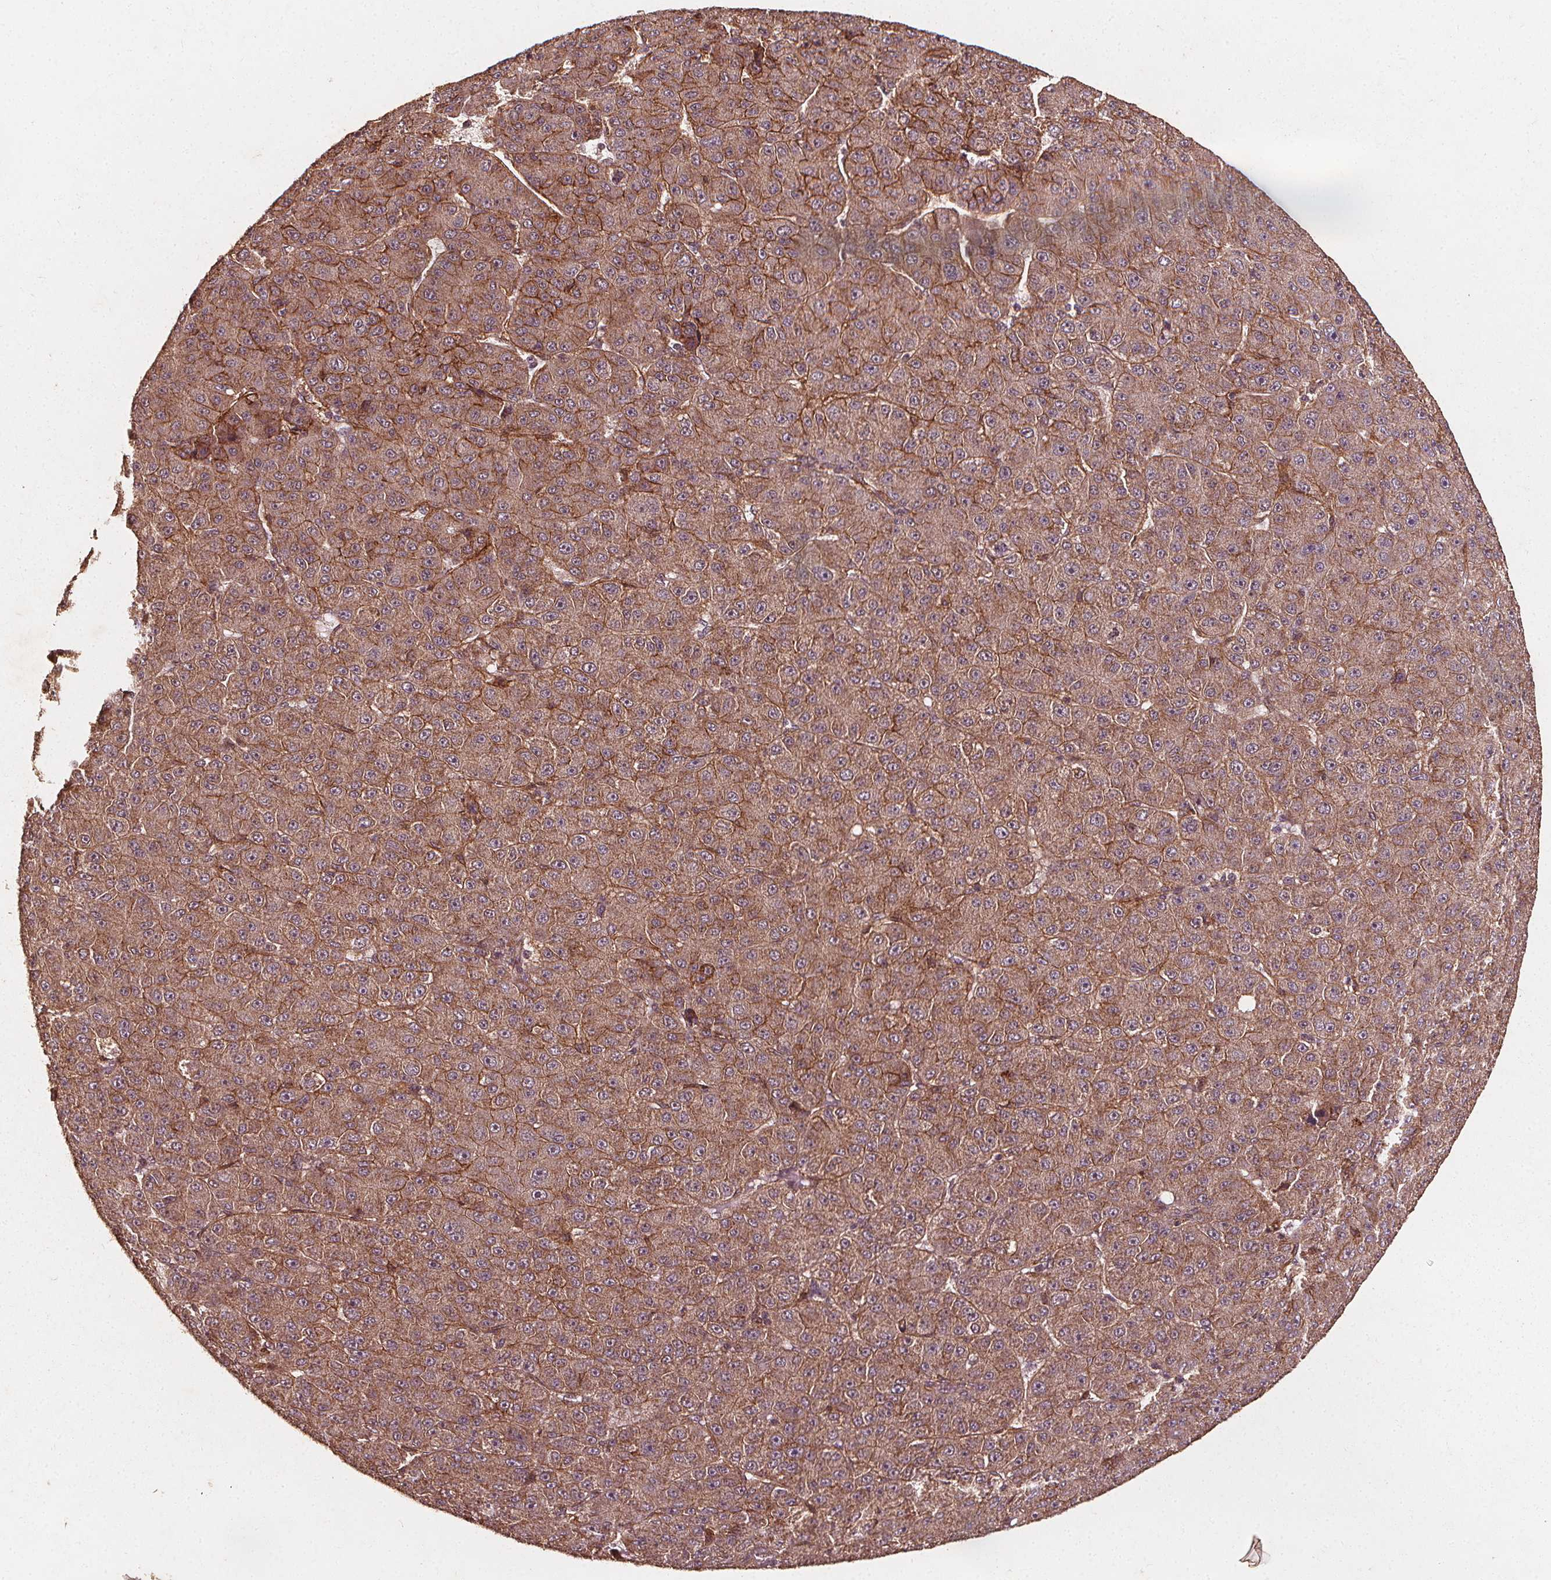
{"staining": {"intensity": "moderate", "quantity": ">75%", "location": "cytoplasmic/membranous"}, "tissue": "liver cancer", "cell_type": "Tumor cells", "image_type": "cancer", "snomed": [{"axis": "morphology", "description": "Carcinoma, Hepatocellular, NOS"}, {"axis": "topography", "description": "Liver"}], "caption": "Protein analysis of liver hepatocellular carcinoma tissue shows moderate cytoplasmic/membranous expression in about >75% of tumor cells.", "gene": "ABCA1", "patient": {"sex": "male", "age": 67}}